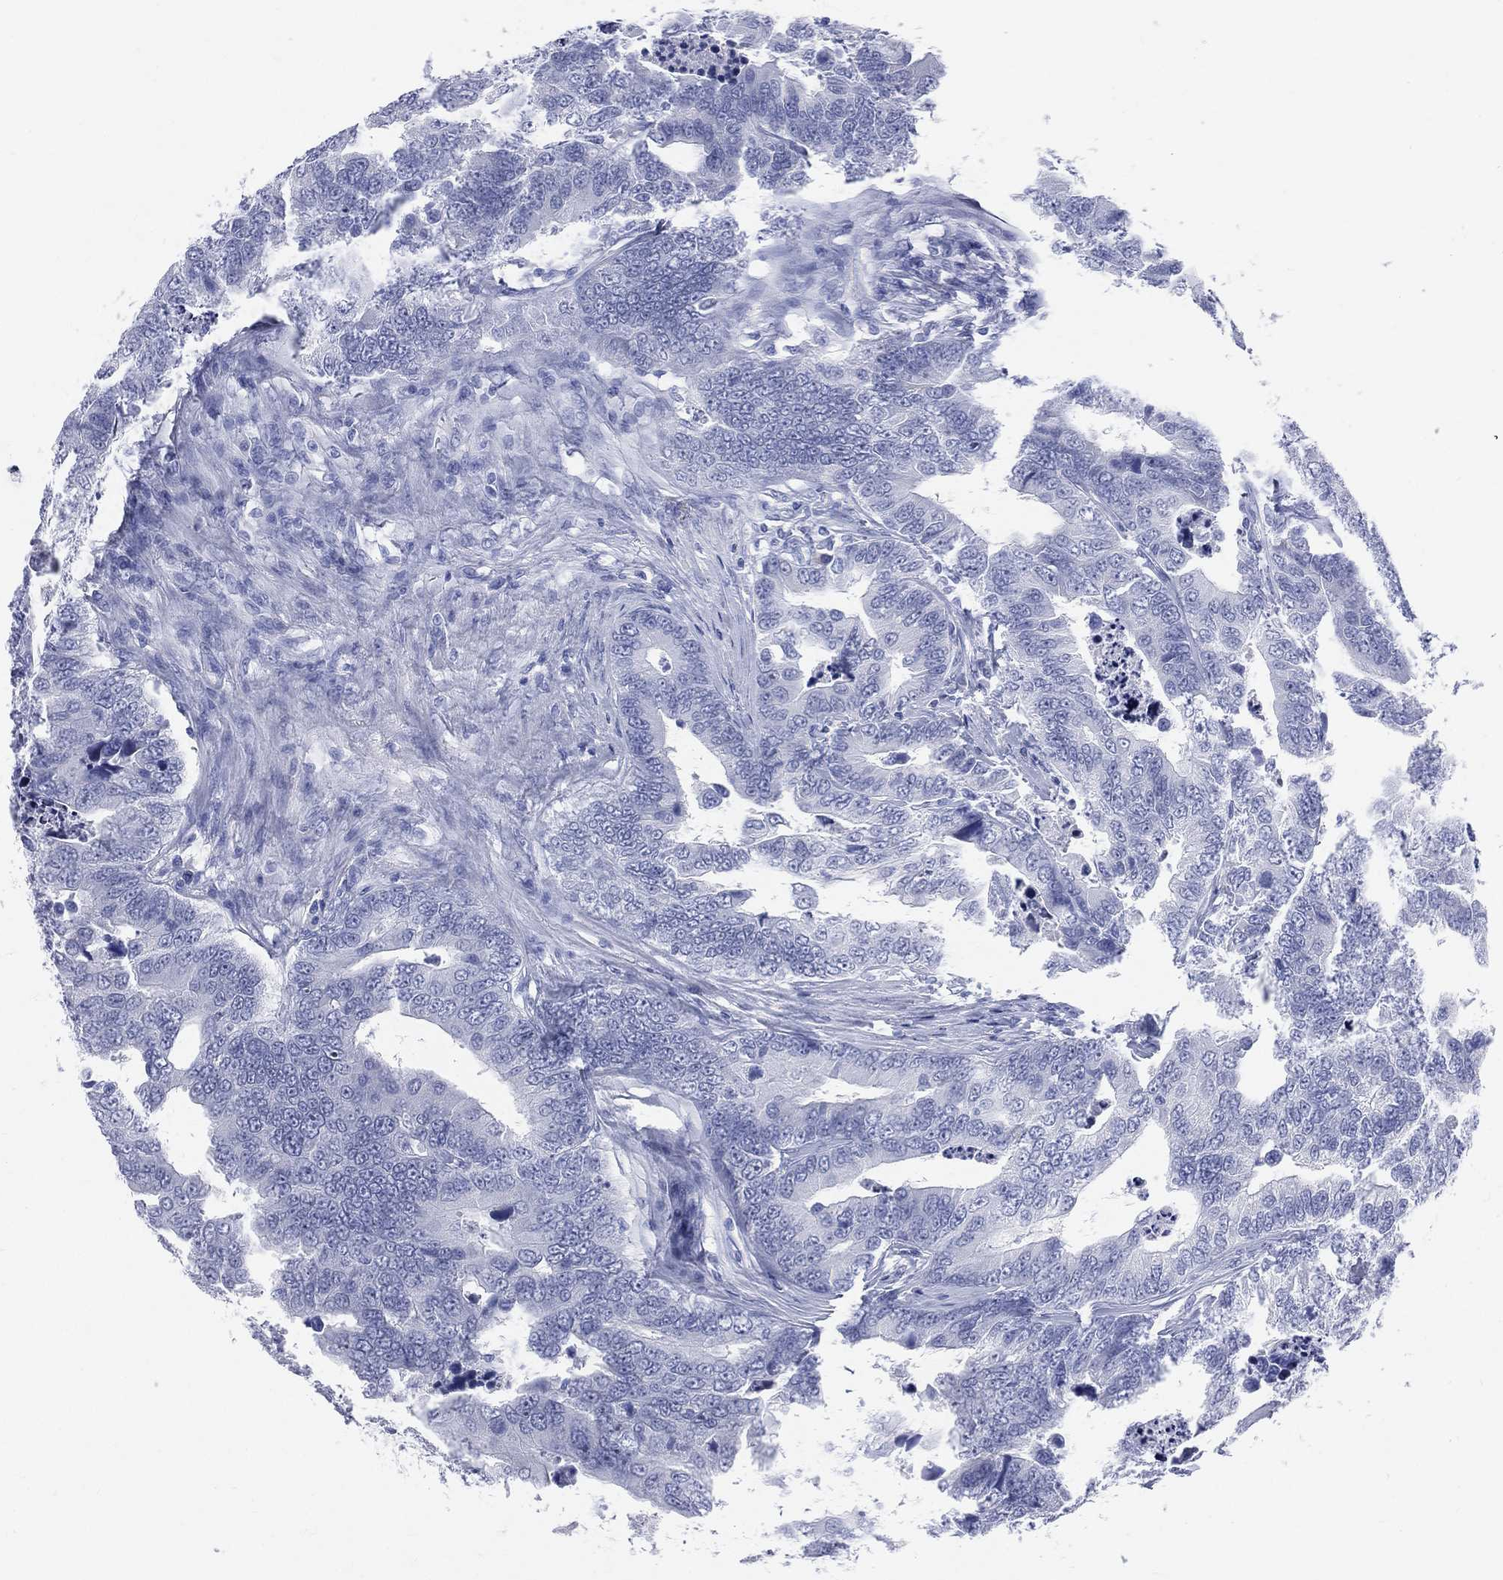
{"staining": {"intensity": "negative", "quantity": "none", "location": "none"}, "tissue": "colorectal cancer", "cell_type": "Tumor cells", "image_type": "cancer", "snomed": [{"axis": "morphology", "description": "Adenocarcinoma, NOS"}, {"axis": "topography", "description": "Colon"}], "caption": "Tumor cells show no significant positivity in colorectal adenocarcinoma. (IHC, brightfield microscopy, high magnification).", "gene": "CYLC1", "patient": {"sex": "female", "age": 72}}